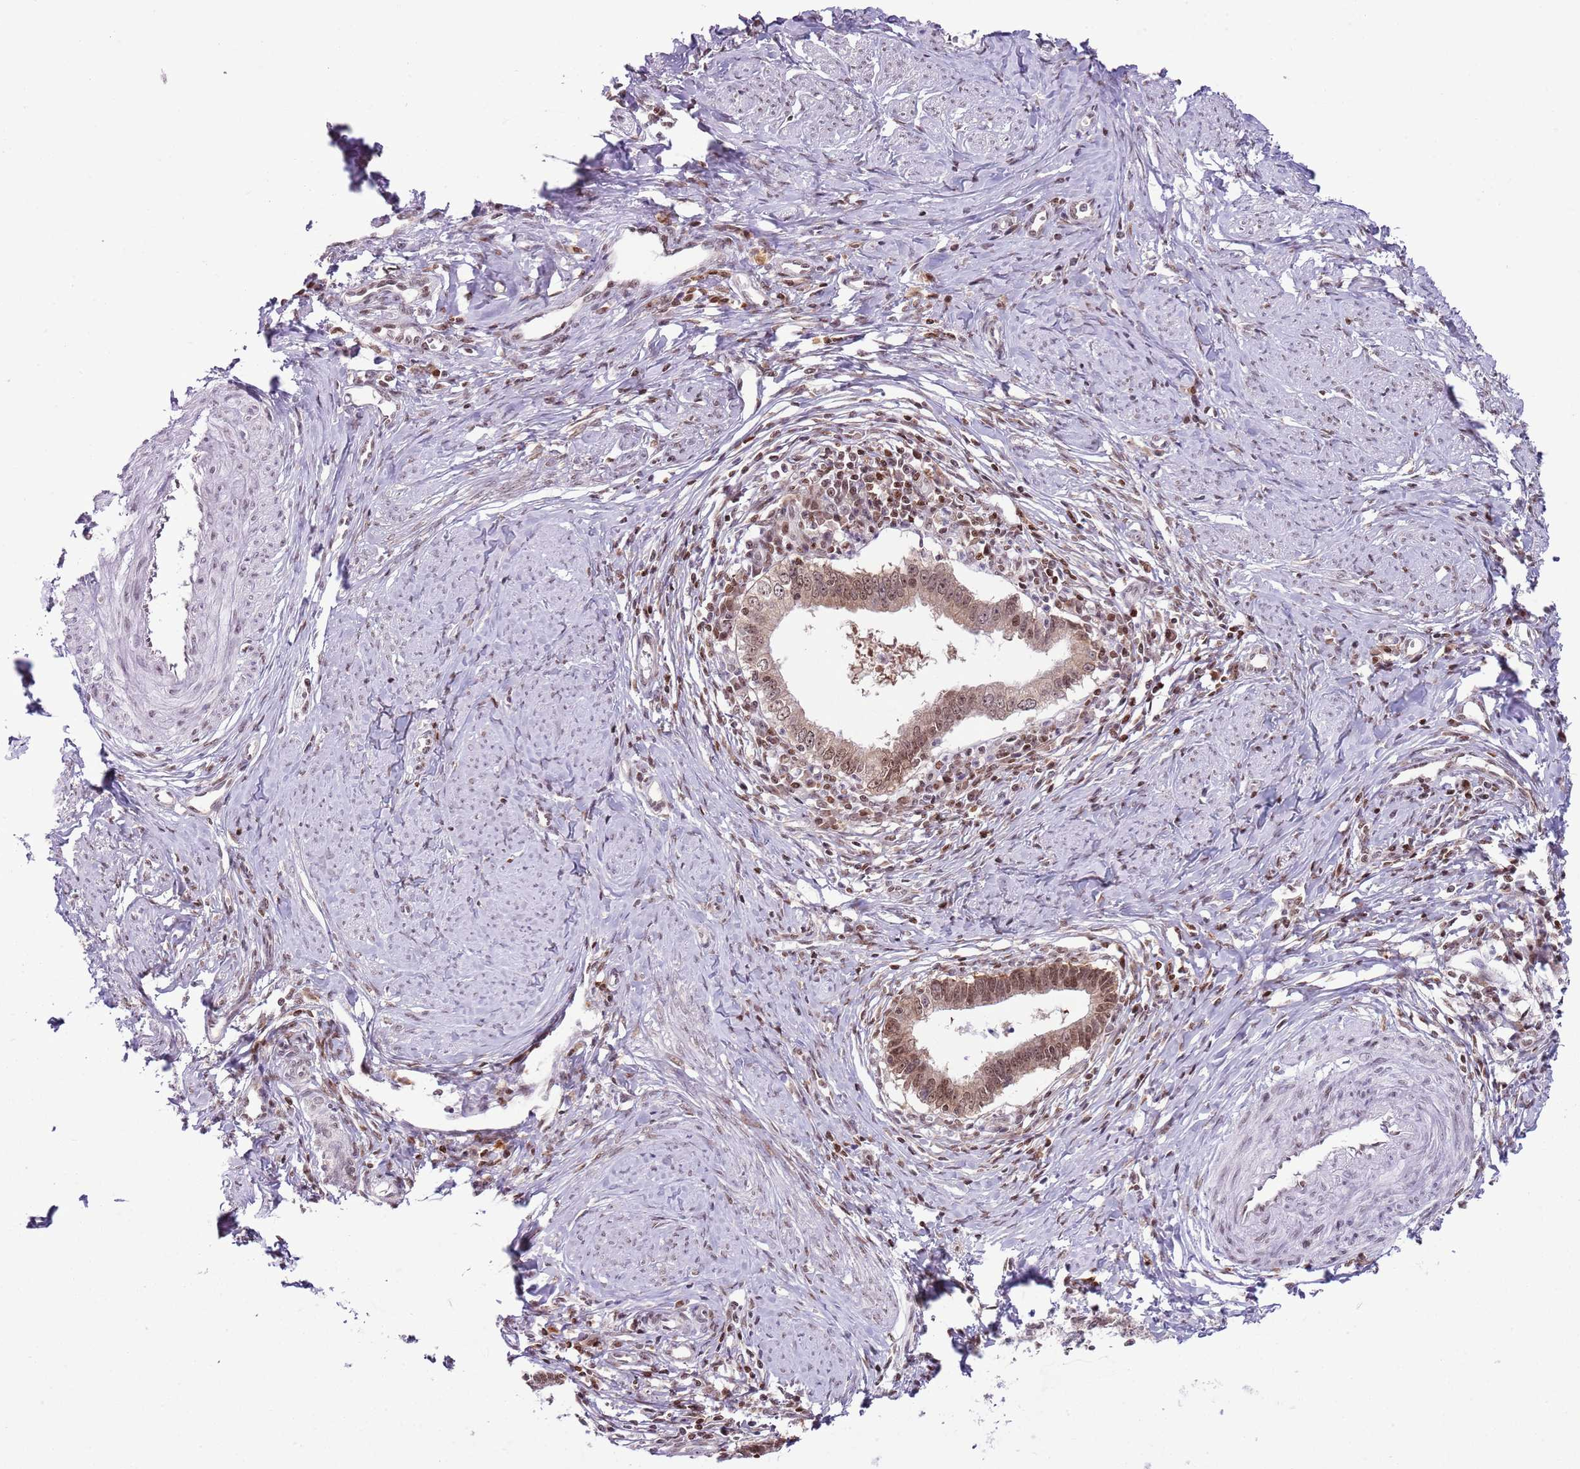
{"staining": {"intensity": "moderate", "quantity": ">75%", "location": "nuclear"}, "tissue": "cervical cancer", "cell_type": "Tumor cells", "image_type": "cancer", "snomed": [{"axis": "morphology", "description": "Adenocarcinoma, NOS"}, {"axis": "topography", "description": "Cervix"}], "caption": "The immunohistochemical stain shows moderate nuclear expression in tumor cells of adenocarcinoma (cervical) tissue.", "gene": "SELENOH", "patient": {"sex": "female", "age": 36}}